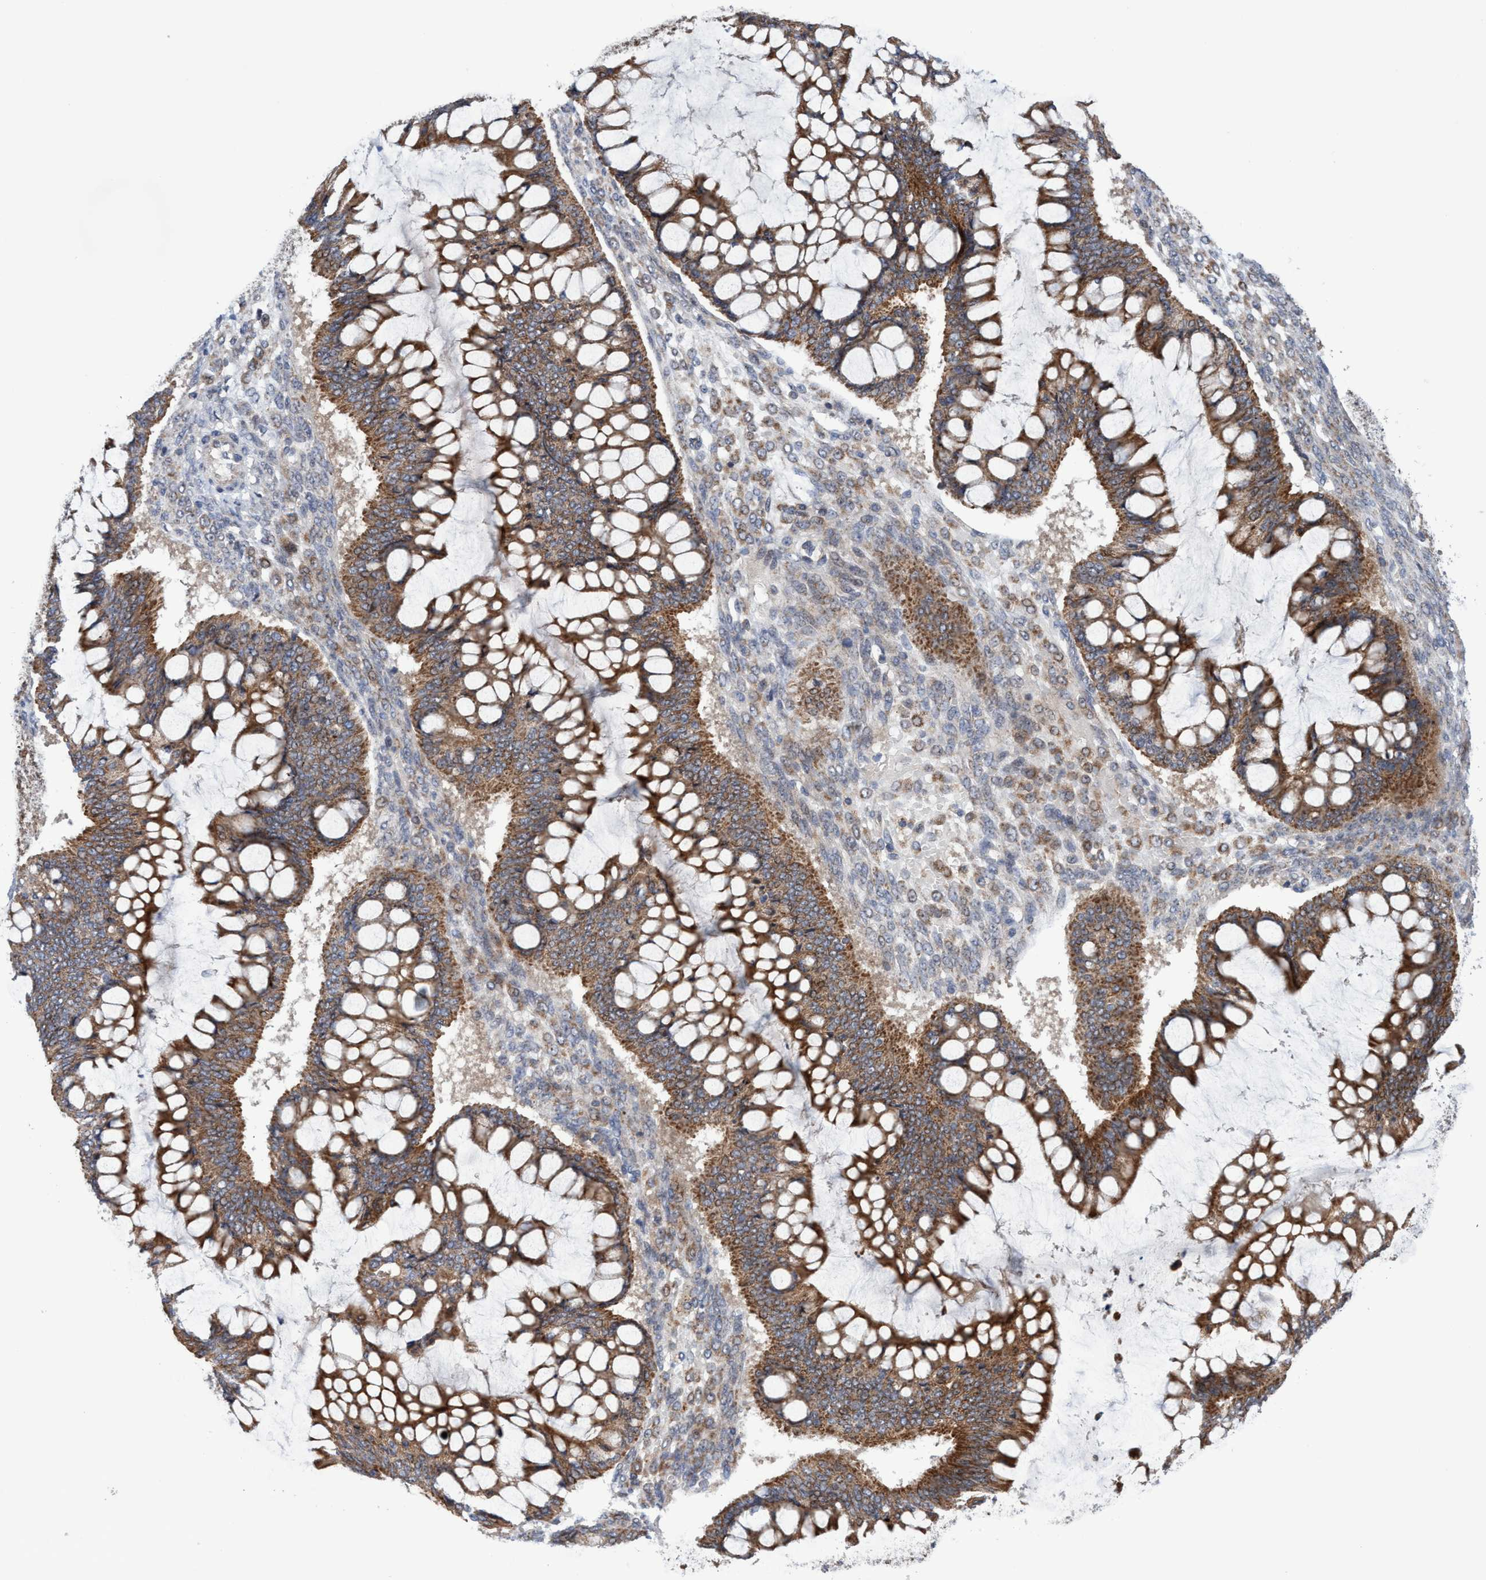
{"staining": {"intensity": "strong", "quantity": ">75%", "location": "cytoplasmic/membranous"}, "tissue": "ovarian cancer", "cell_type": "Tumor cells", "image_type": "cancer", "snomed": [{"axis": "morphology", "description": "Cystadenocarcinoma, mucinous, NOS"}, {"axis": "topography", "description": "Ovary"}], "caption": "Protein staining displays strong cytoplasmic/membranous expression in about >75% of tumor cells in mucinous cystadenocarcinoma (ovarian).", "gene": "P2RY14", "patient": {"sex": "female", "age": 73}}